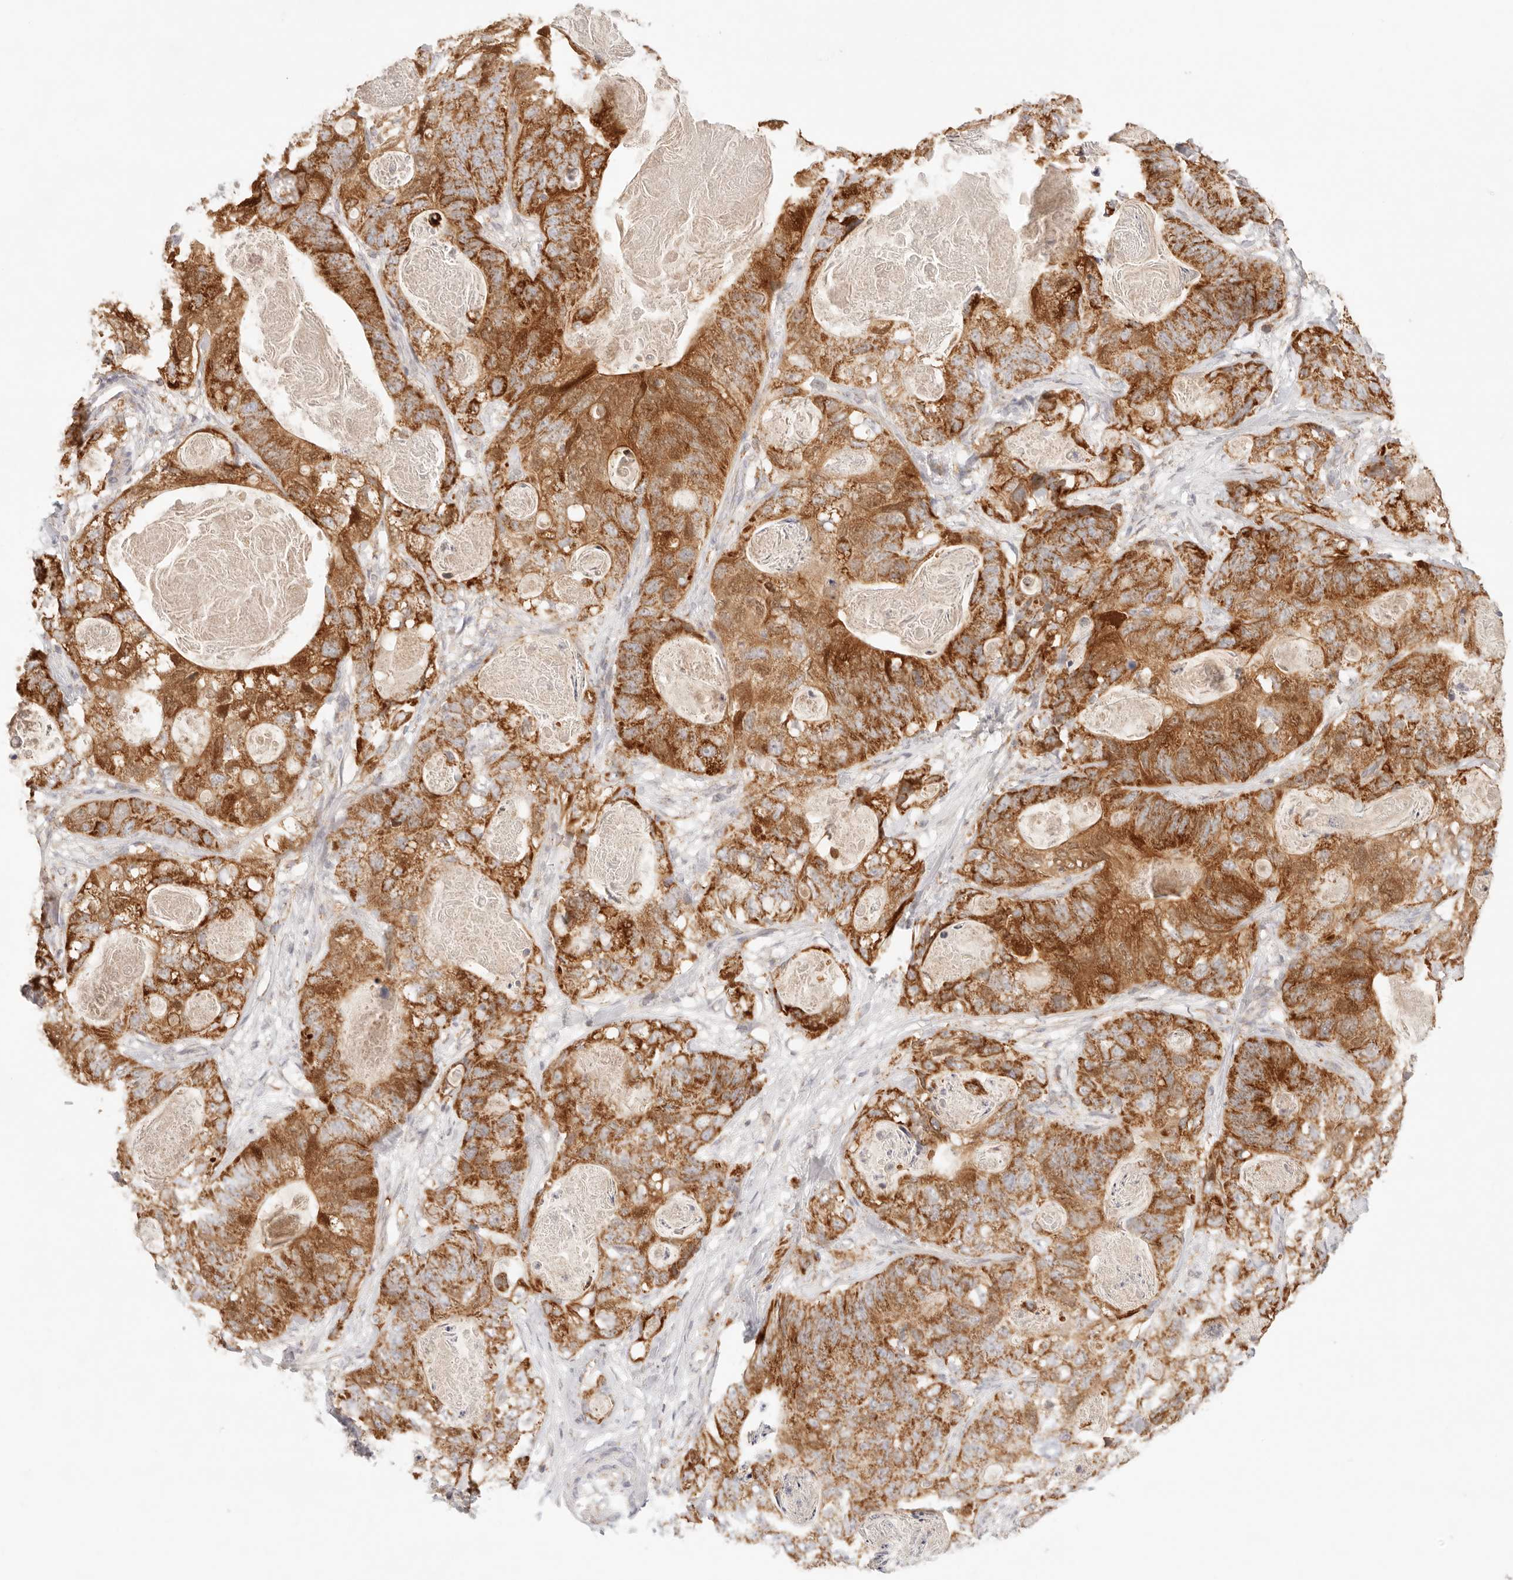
{"staining": {"intensity": "strong", "quantity": ">75%", "location": "cytoplasmic/membranous"}, "tissue": "stomach cancer", "cell_type": "Tumor cells", "image_type": "cancer", "snomed": [{"axis": "morphology", "description": "Normal tissue, NOS"}, {"axis": "morphology", "description": "Adenocarcinoma, NOS"}, {"axis": "topography", "description": "Stomach"}], "caption": "This histopathology image shows immunohistochemistry staining of human stomach cancer, with high strong cytoplasmic/membranous expression in about >75% of tumor cells.", "gene": "COA6", "patient": {"sex": "female", "age": 89}}